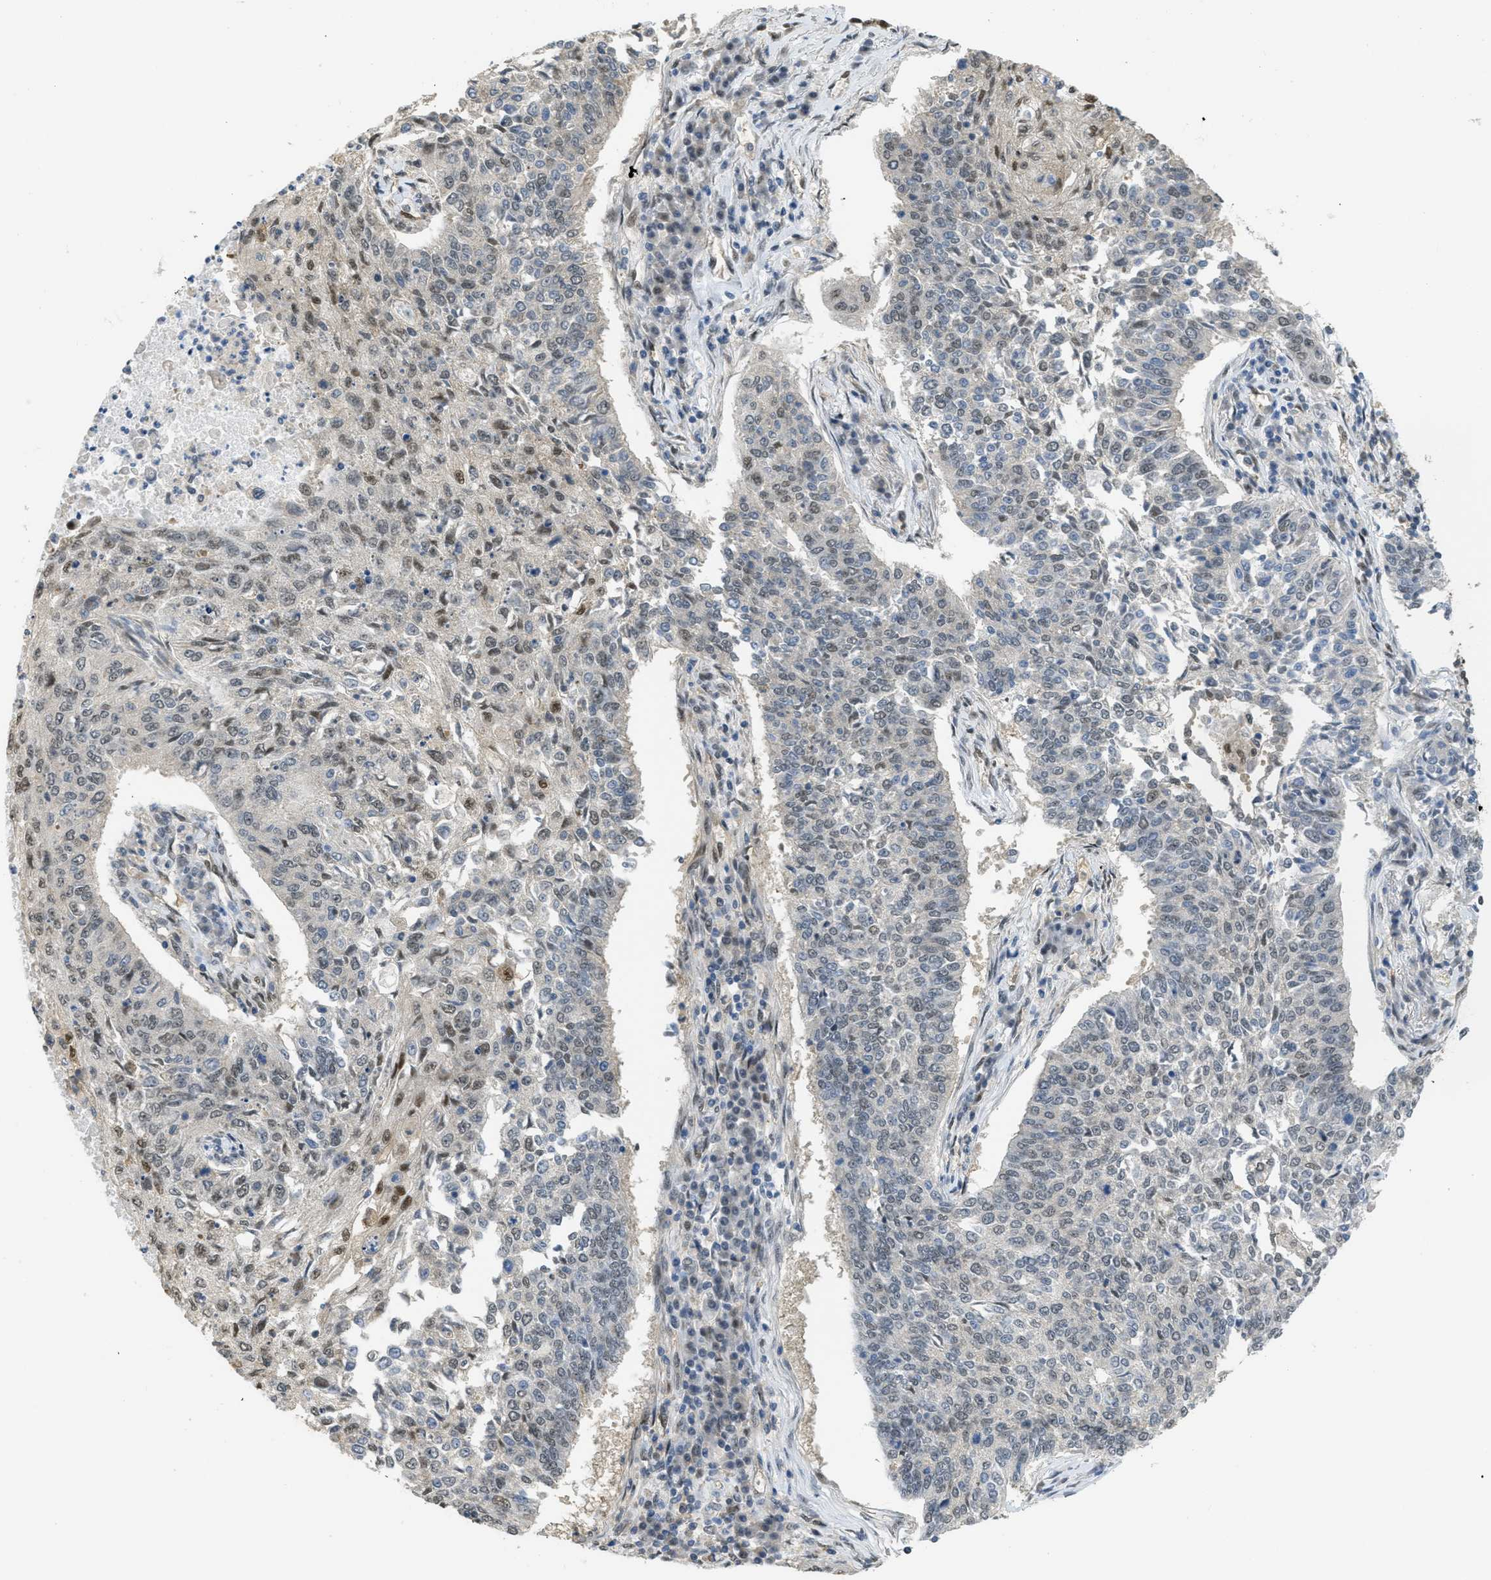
{"staining": {"intensity": "moderate", "quantity": "25%-75%", "location": "nuclear"}, "tissue": "lung cancer", "cell_type": "Tumor cells", "image_type": "cancer", "snomed": [{"axis": "morphology", "description": "Normal tissue, NOS"}, {"axis": "morphology", "description": "Squamous cell carcinoma, NOS"}, {"axis": "topography", "description": "Cartilage tissue"}, {"axis": "topography", "description": "Bronchus"}, {"axis": "topography", "description": "Lung"}], "caption": "Immunohistochemistry (DAB (3,3'-diaminobenzidine)) staining of human squamous cell carcinoma (lung) demonstrates moderate nuclear protein staining in approximately 25%-75% of tumor cells.", "gene": "PSMC5", "patient": {"sex": "female", "age": 49}}